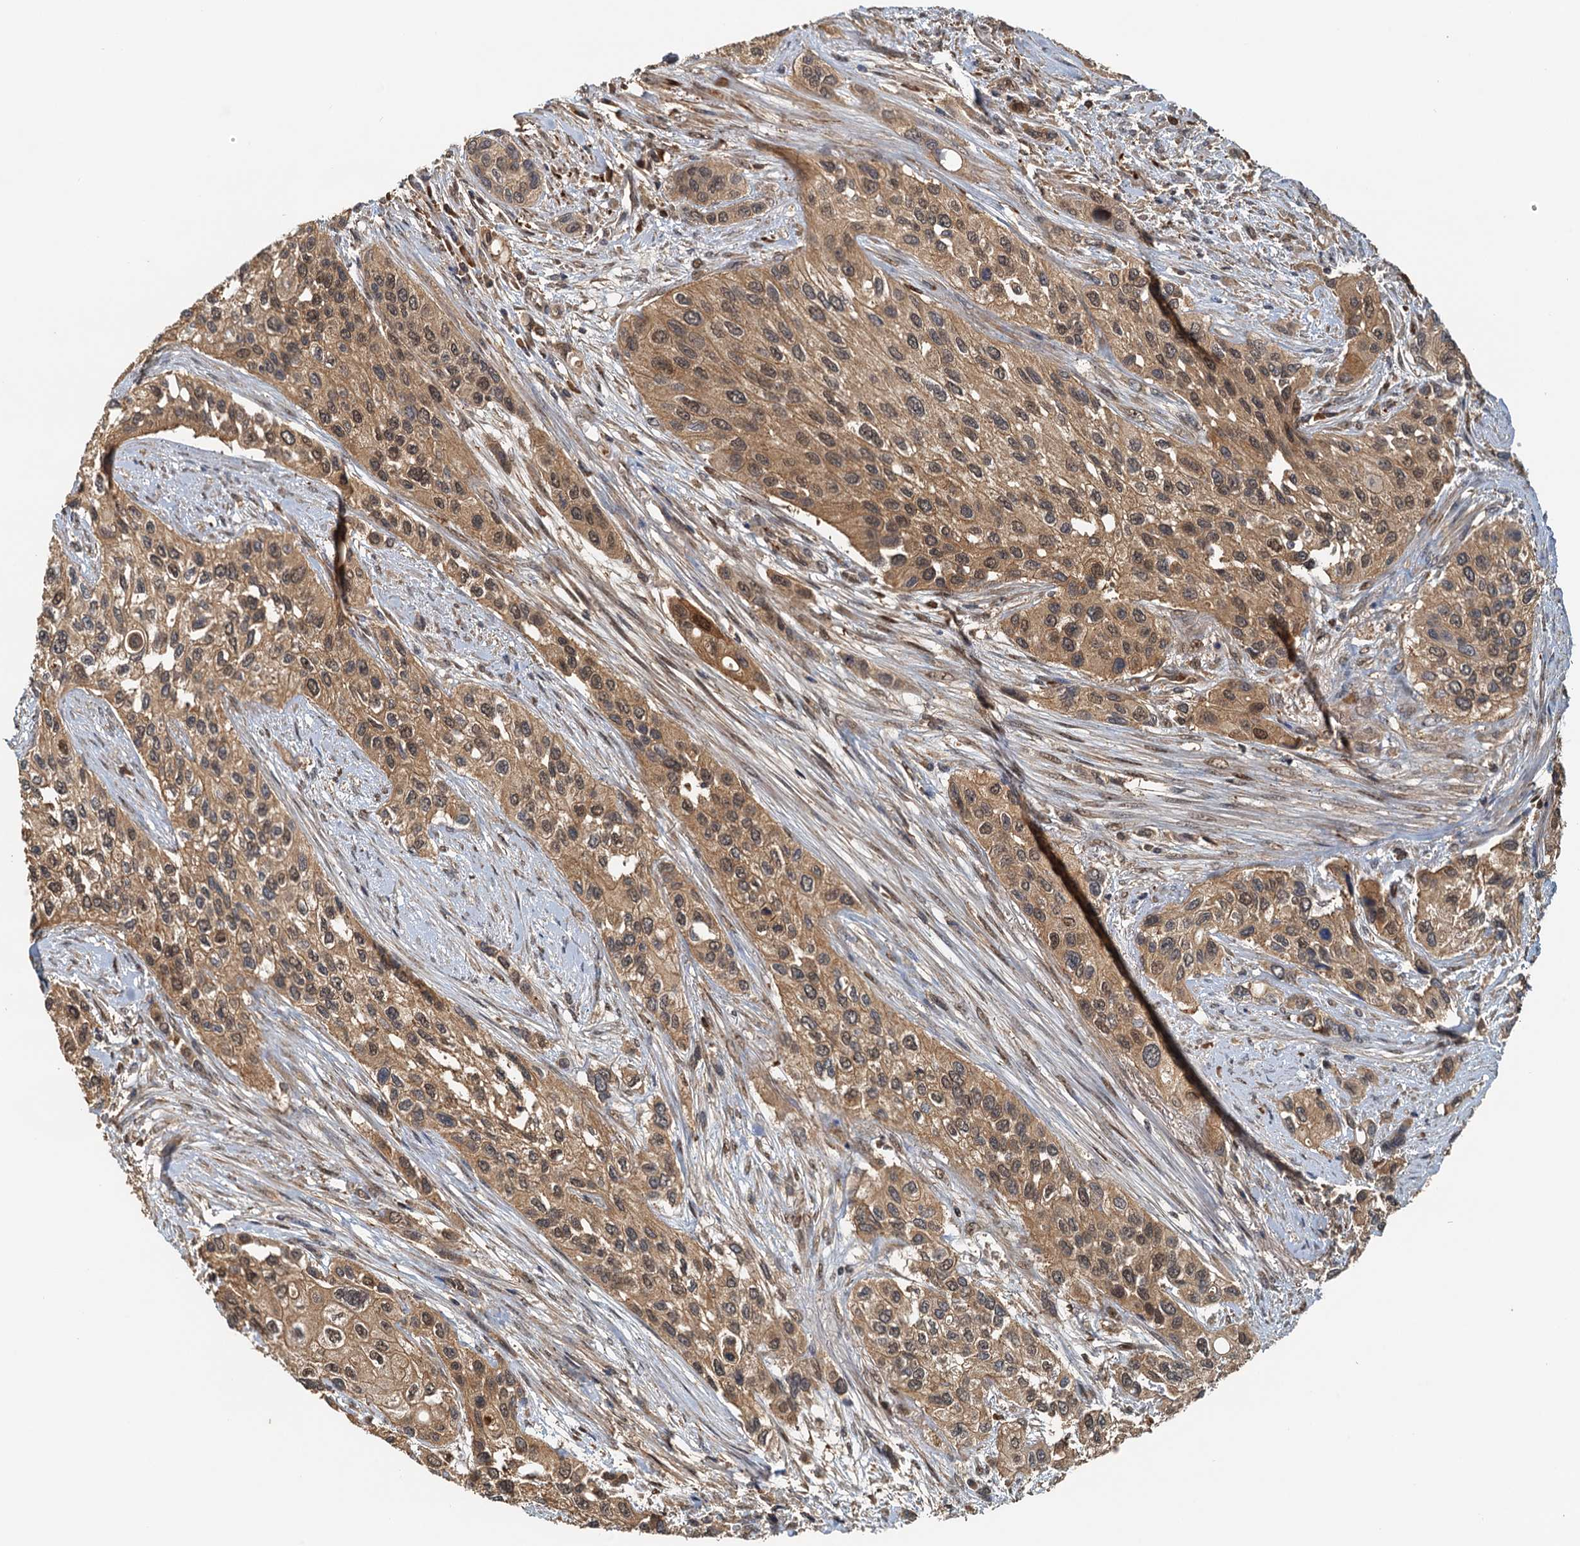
{"staining": {"intensity": "moderate", "quantity": ">75%", "location": "cytoplasmic/membranous"}, "tissue": "urothelial cancer", "cell_type": "Tumor cells", "image_type": "cancer", "snomed": [{"axis": "morphology", "description": "Normal tissue, NOS"}, {"axis": "morphology", "description": "Urothelial carcinoma, High grade"}, {"axis": "topography", "description": "Vascular tissue"}, {"axis": "topography", "description": "Urinary bladder"}], "caption": "Urothelial cancer stained with a protein marker reveals moderate staining in tumor cells.", "gene": "UBL7", "patient": {"sex": "female", "age": 56}}